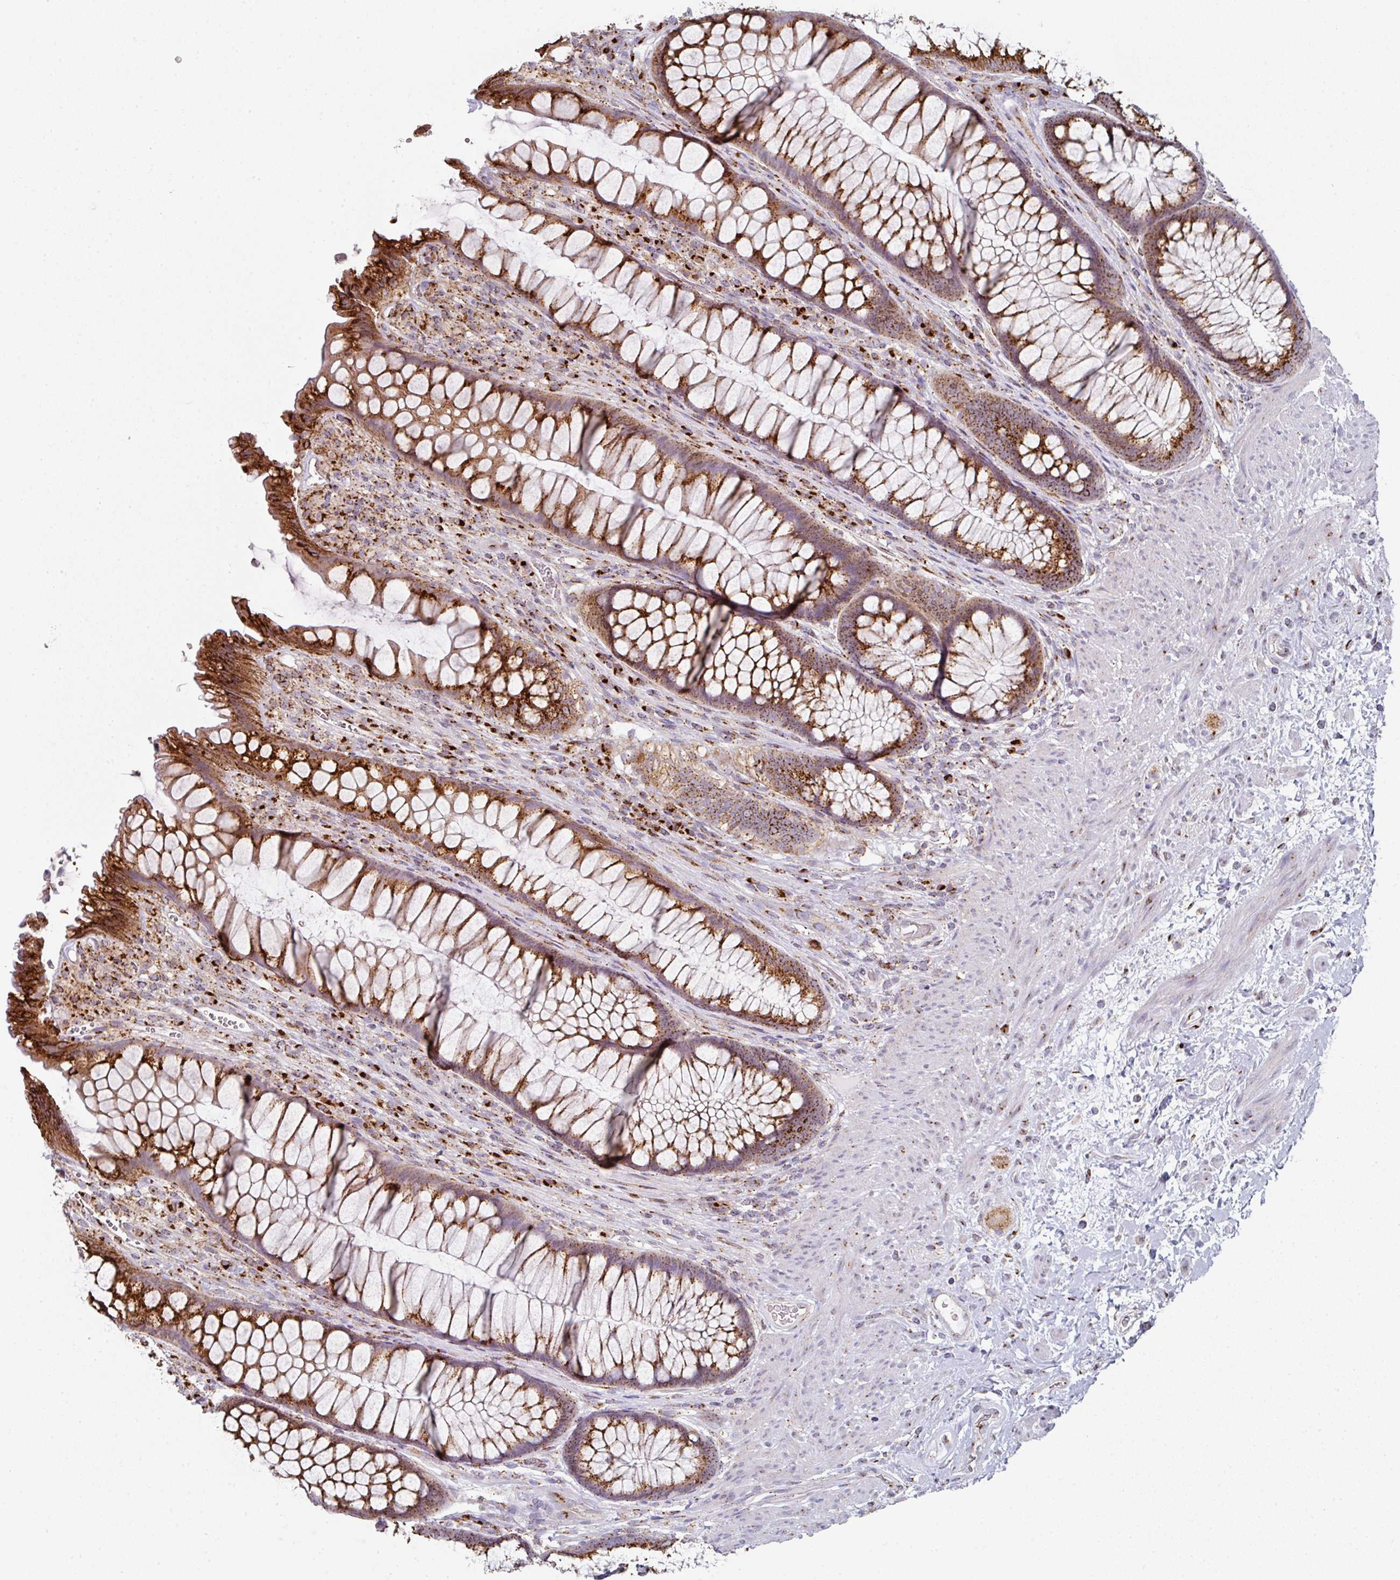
{"staining": {"intensity": "strong", "quantity": ">75%", "location": "cytoplasmic/membranous"}, "tissue": "rectum", "cell_type": "Glandular cells", "image_type": "normal", "snomed": [{"axis": "morphology", "description": "Normal tissue, NOS"}, {"axis": "topography", "description": "Smooth muscle"}, {"axis": "topography", "description": "Rectum"}], "caption": "Rectum stained for a protein exhibits strong cytoplasmic/membranous positivity in glandular cells. Using DAB (3,3'-diaminobenzidine) (brown) and hematoxylin (blue) stains, captured at high magnification using brightfield microscopy.", "gene": "CCDC85B", "patient": {"sex": "male", "age": 53}}